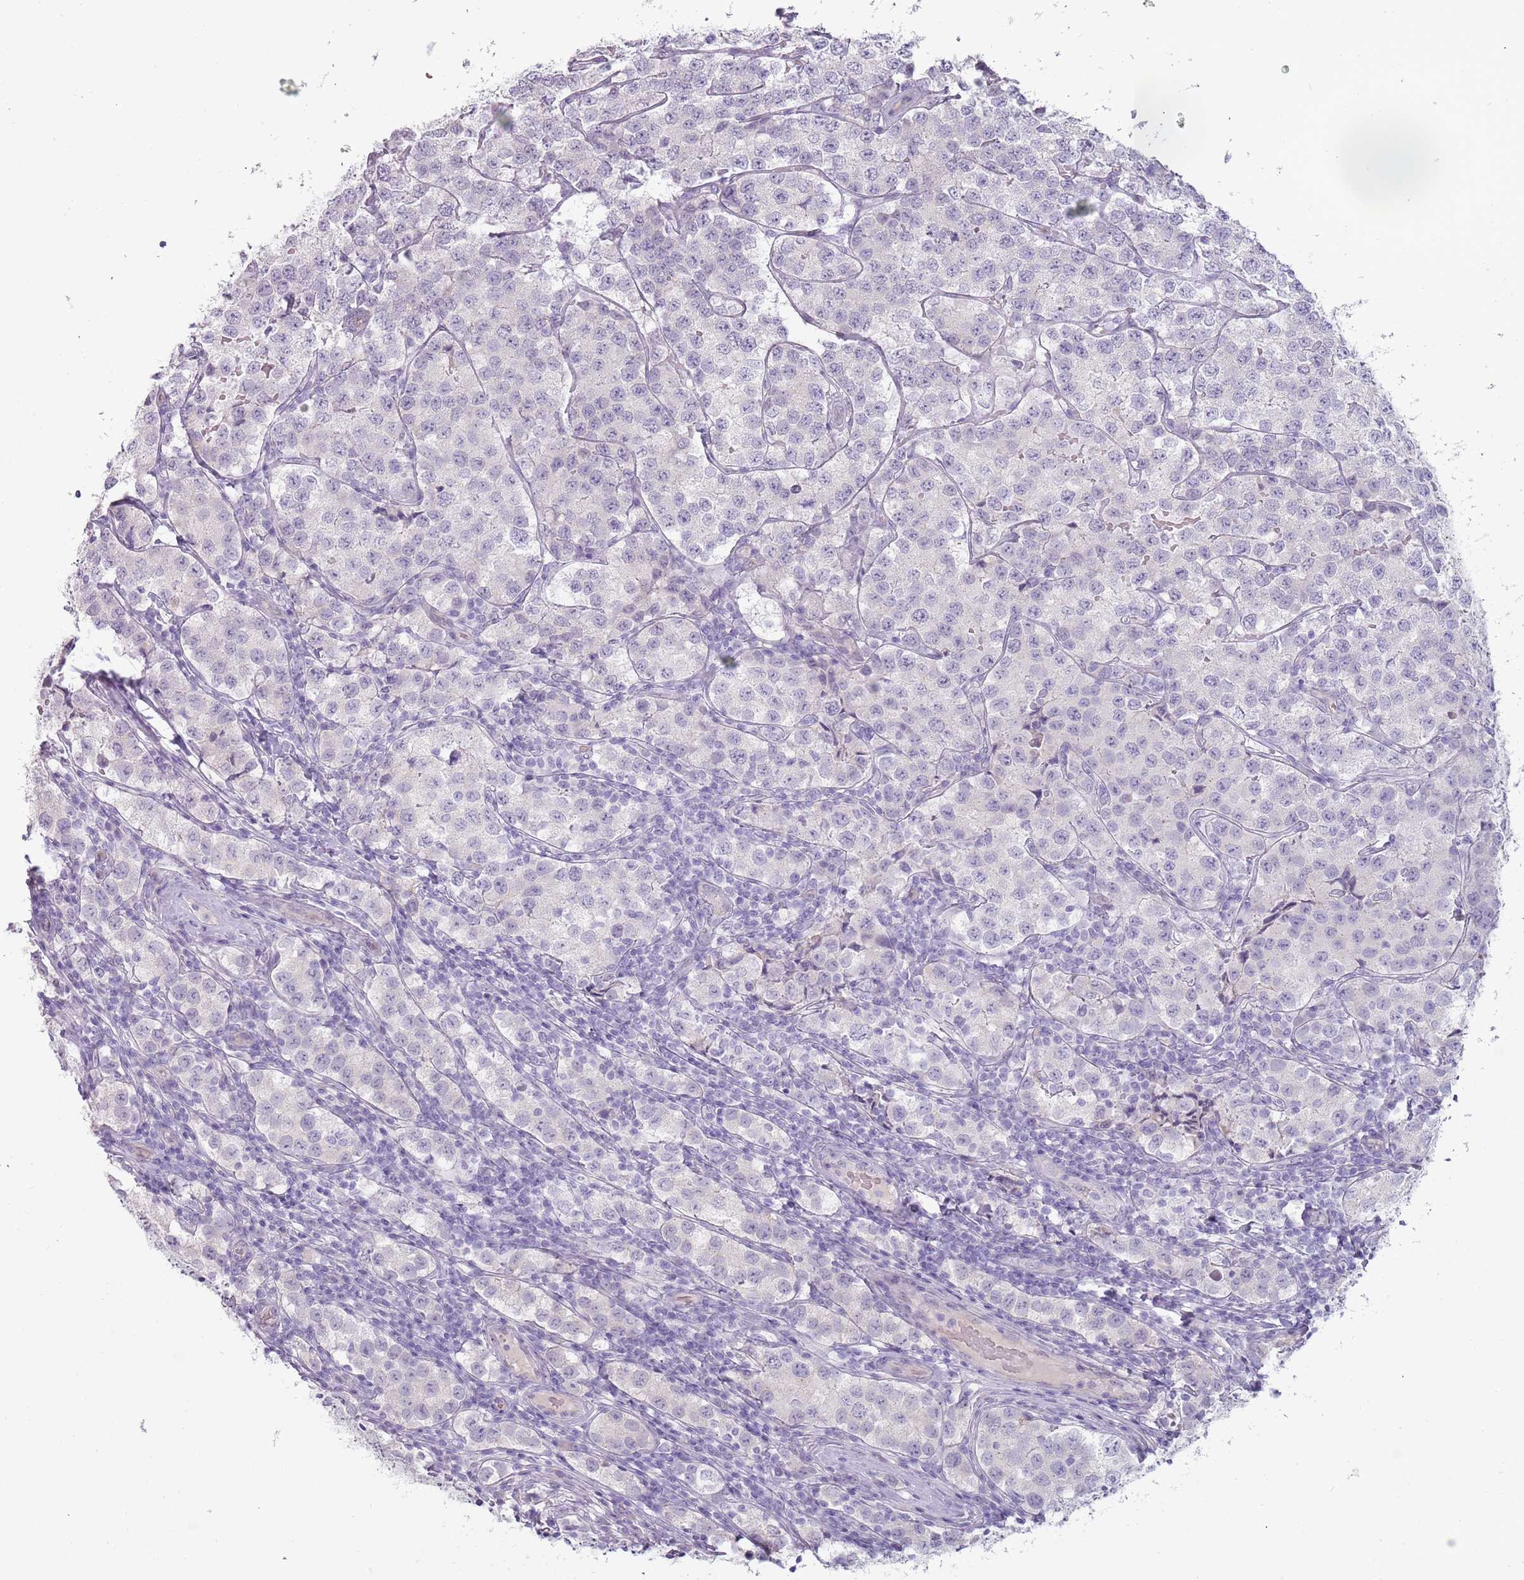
{"staining": {"intensity": "negative", "quantity": "none", "location": "none"}, "tissue": "testis cancer", "cell_type": "Tumor cells", "image_type": "cancer", "snomed": [{"axis": "morphology", "description": "Seminoma, NOS"}, {"axis": "topography", "description": "Testis"}], "caption": "IHC photomicrograph of neoplastic tissue: testis cancer (seminoma) stained with DAB demonstrates no significant protein positivity in tumor cells. Brightfield microscopy of IHC stained with DAB (brown) and hematoxylin (blue), captured at high magnification.", "gene": "RFX2", "patient": {"sex": "male", "age": 34}}